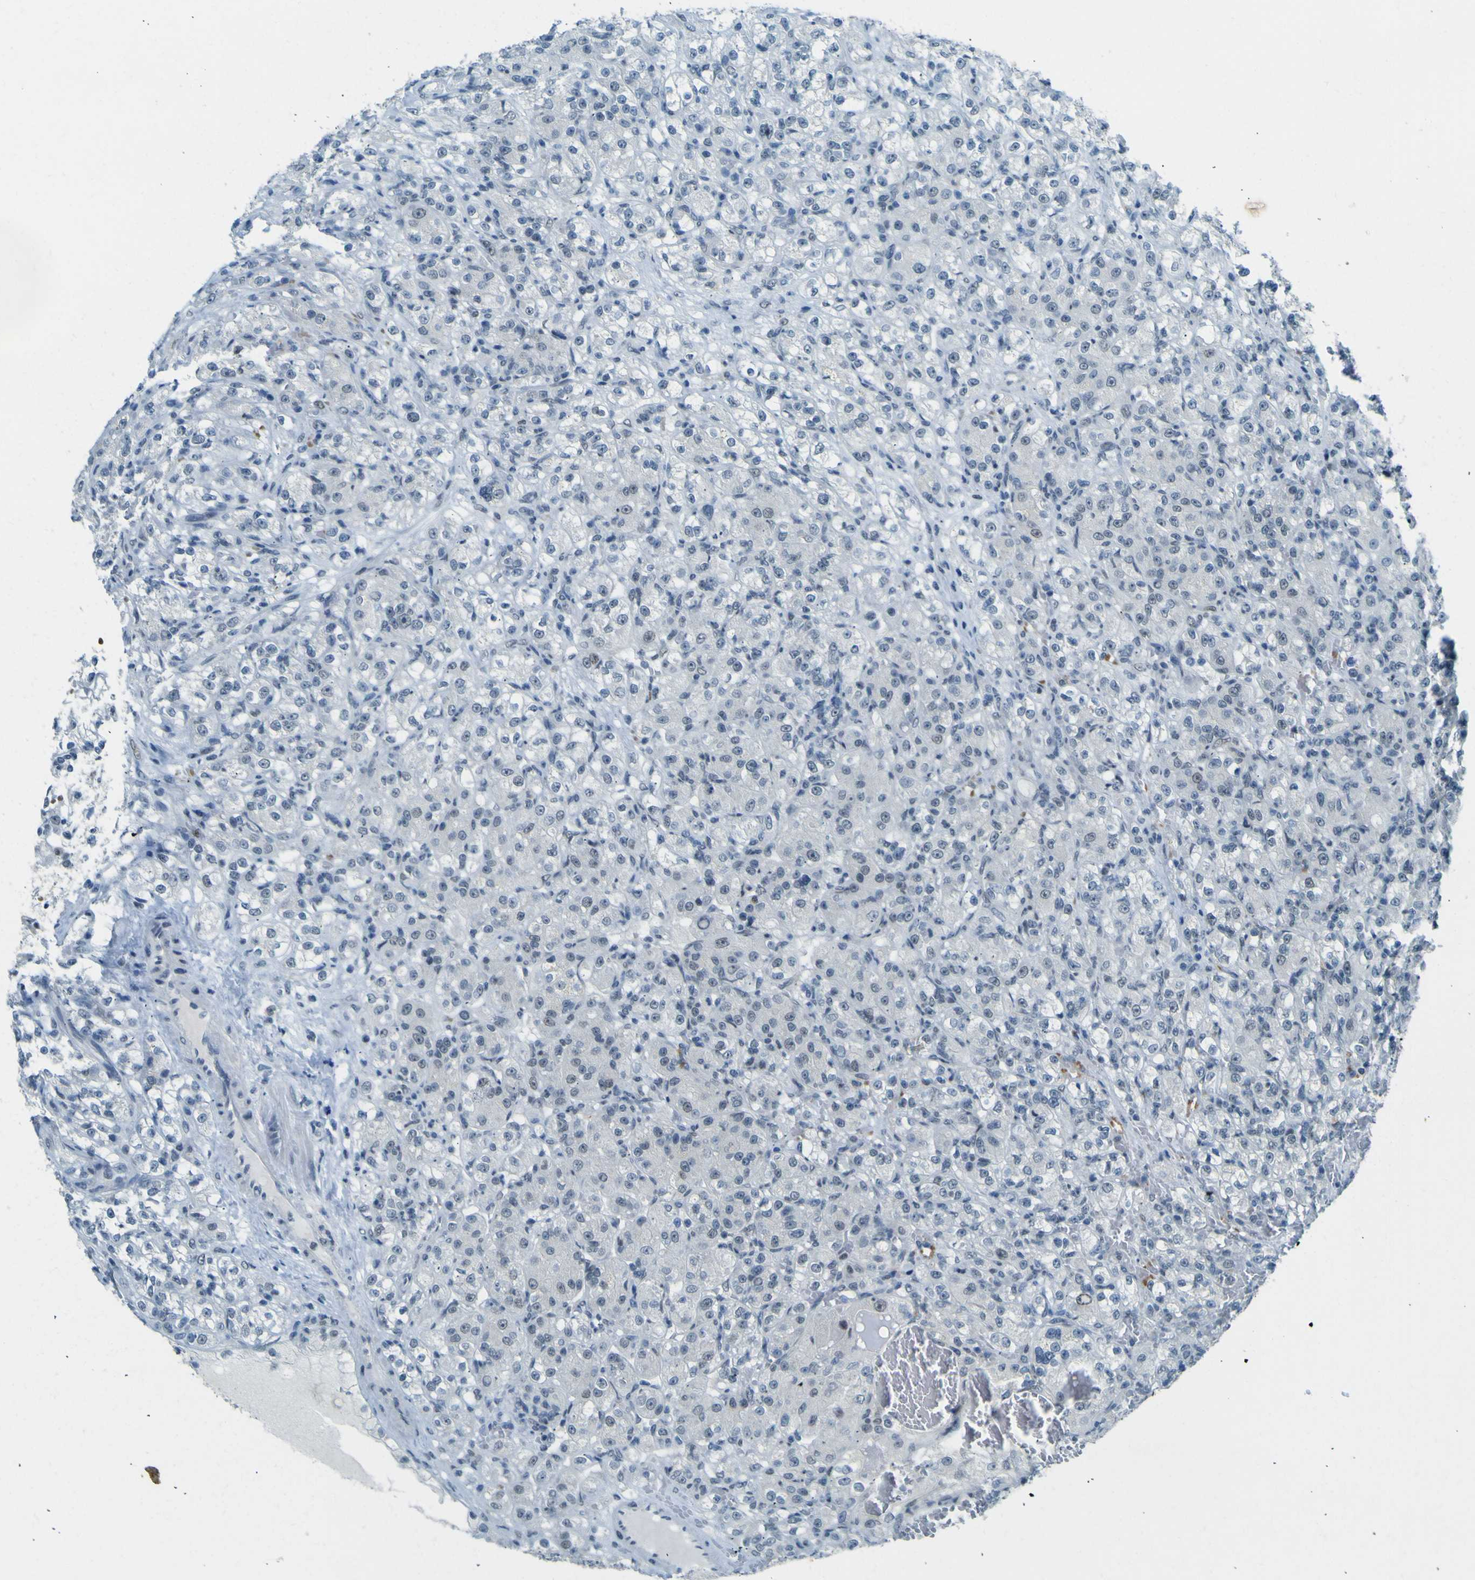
{"staining": {"intensity": "negative", "quantity": "none", "location": "none"}, "tissue": "renal cancer", "cell_type": "Tumor cells", "image_type": "cancer", "snomed": [{"axis": "morphology", "description": "Adenocarcinoma, NOS"}, {"axis": "topography", "description": "Kidney"}], "caption": "Adenocarcinoma (renal) was stained to show a protein in brown. There is no significant expression in tumor cells.", "gene": "CEBPG", "patient": {"sex": "male", "age": 61}}